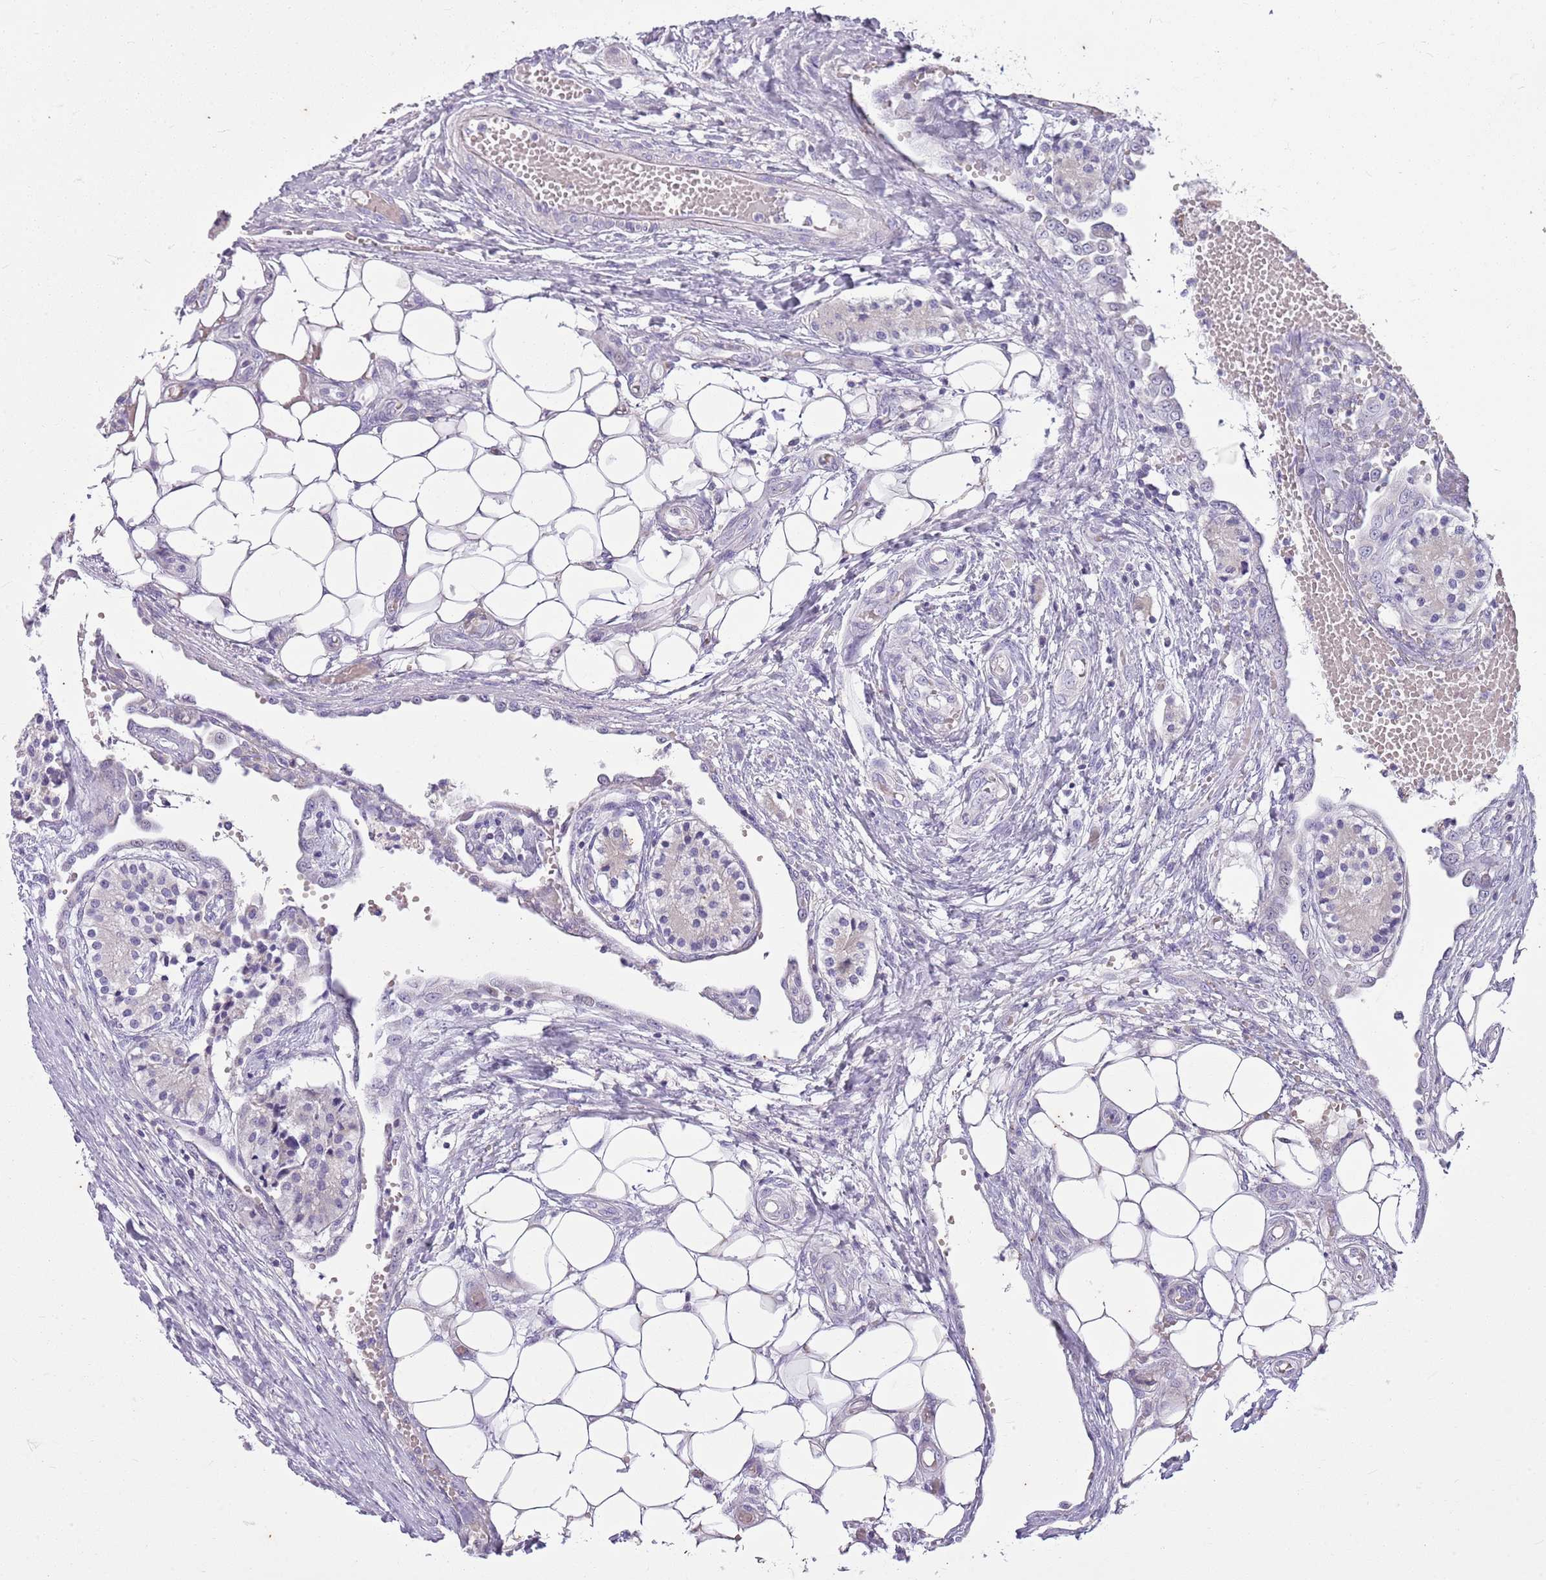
{"staining": {"intensity": "negative", "quantity": "none", "location": "none"}, "tissue": "carcinoid", "cell_type": "Tumor cells", "image_type": "cancer", "snomed": [{"axis": "morphology", "description": "Carcinoid, malignant, NOS"}, {"axis": "topography", "description": "Colon"}], "caption": "High magnification brightfield microscopy of carcinoid stained with DAB (brown) and counterstained with hematoxylin (blue): tumor cells show no significant expression.", "gene": "CNPPD1", "patient": {"sex": "female", "age": 52}}